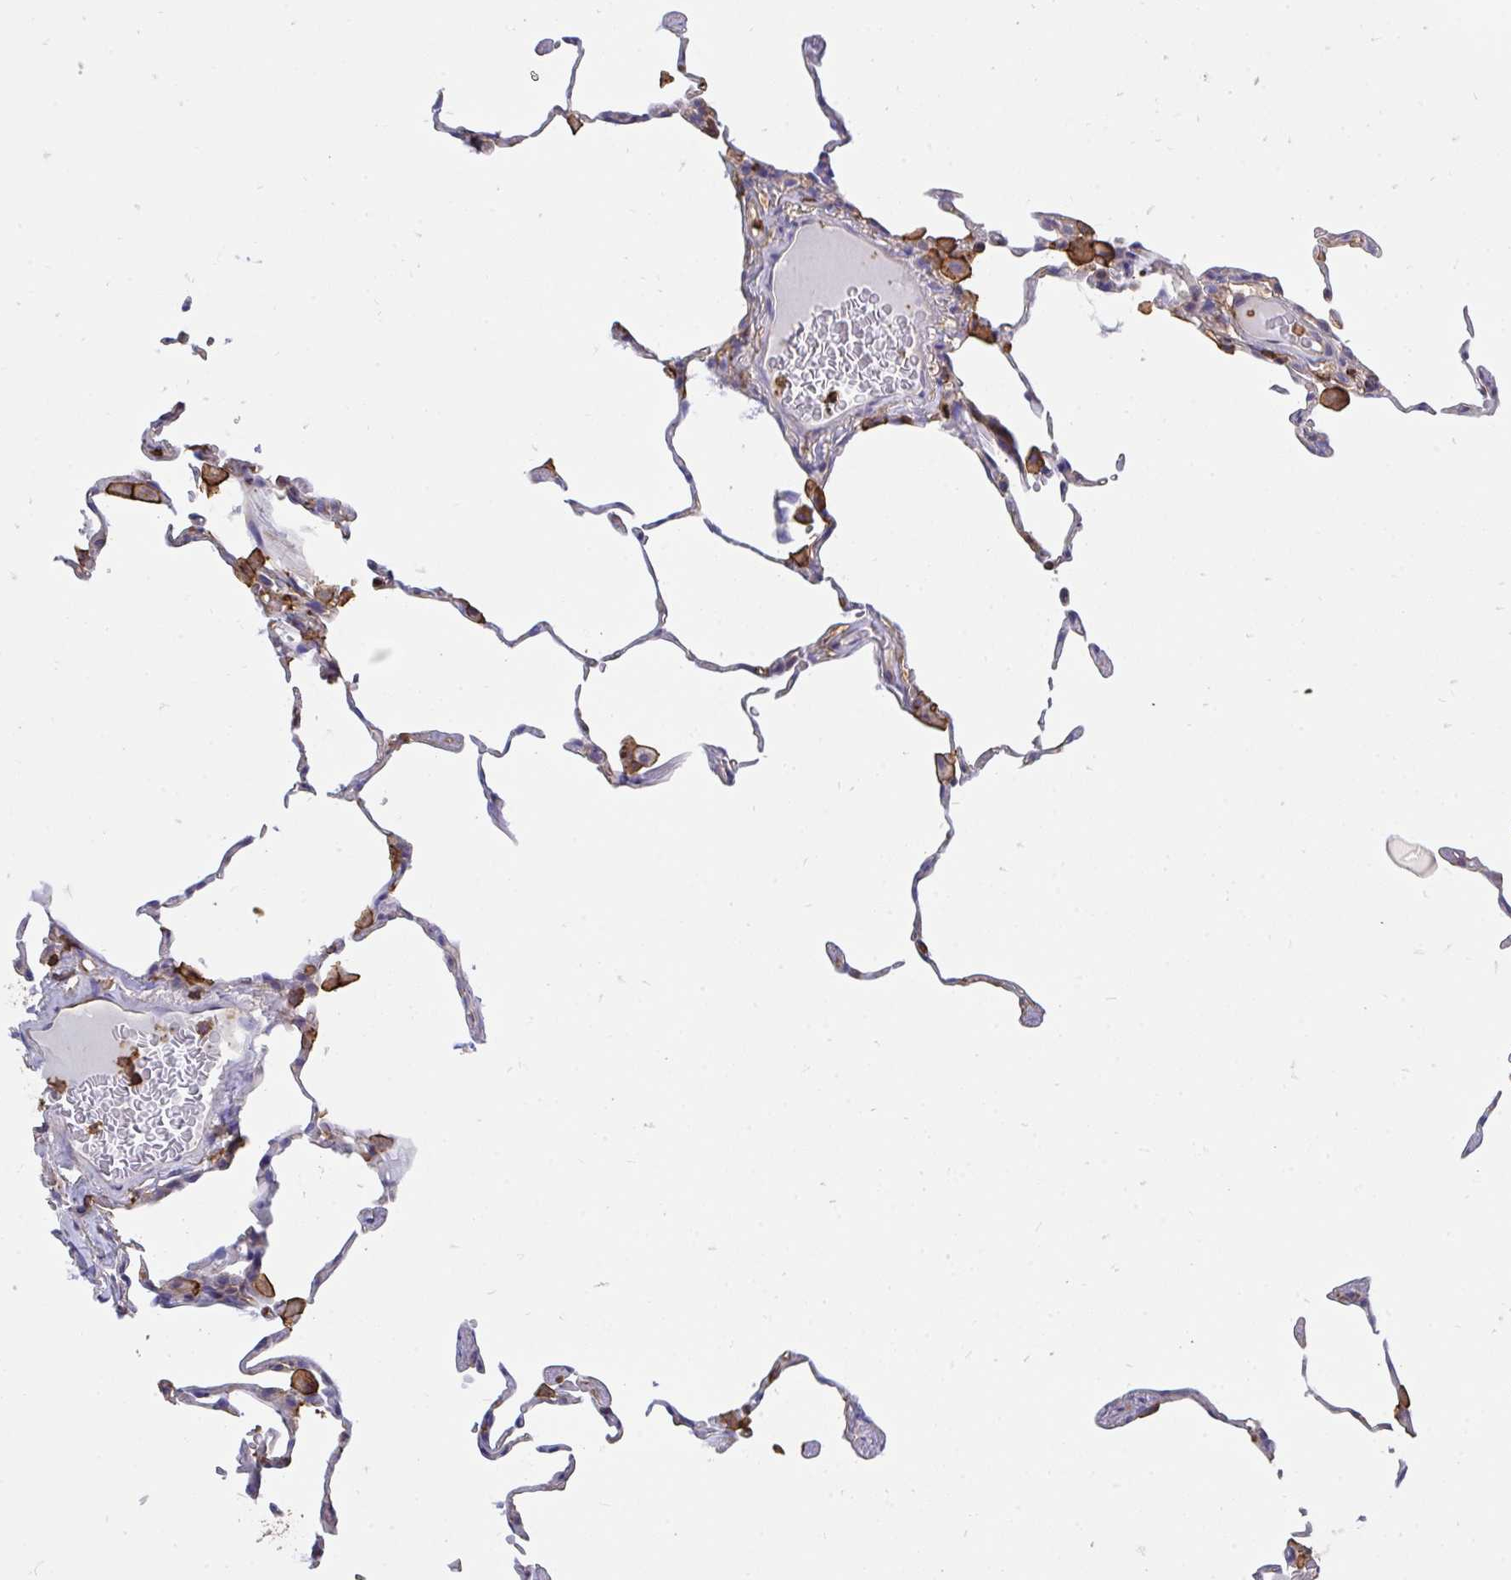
{"staining": {"intensity": "moderate", "quantity": "<25%", "location": "cytoplasmic/membranous"}, "tissue": "lung", "cell_type": "Alveolar cells", "image_type": "normal", "snomed": [{"axis": "morphology", "description": "Normal tissue, NOS"}, {"axis": "topography", "description": "Lung"}], "caption": "Human lung stained with a protein marker reveals moderate staining in alveolar cells.", "gene": "CFL1", "patient": {"sex": "female", "age": 57}}